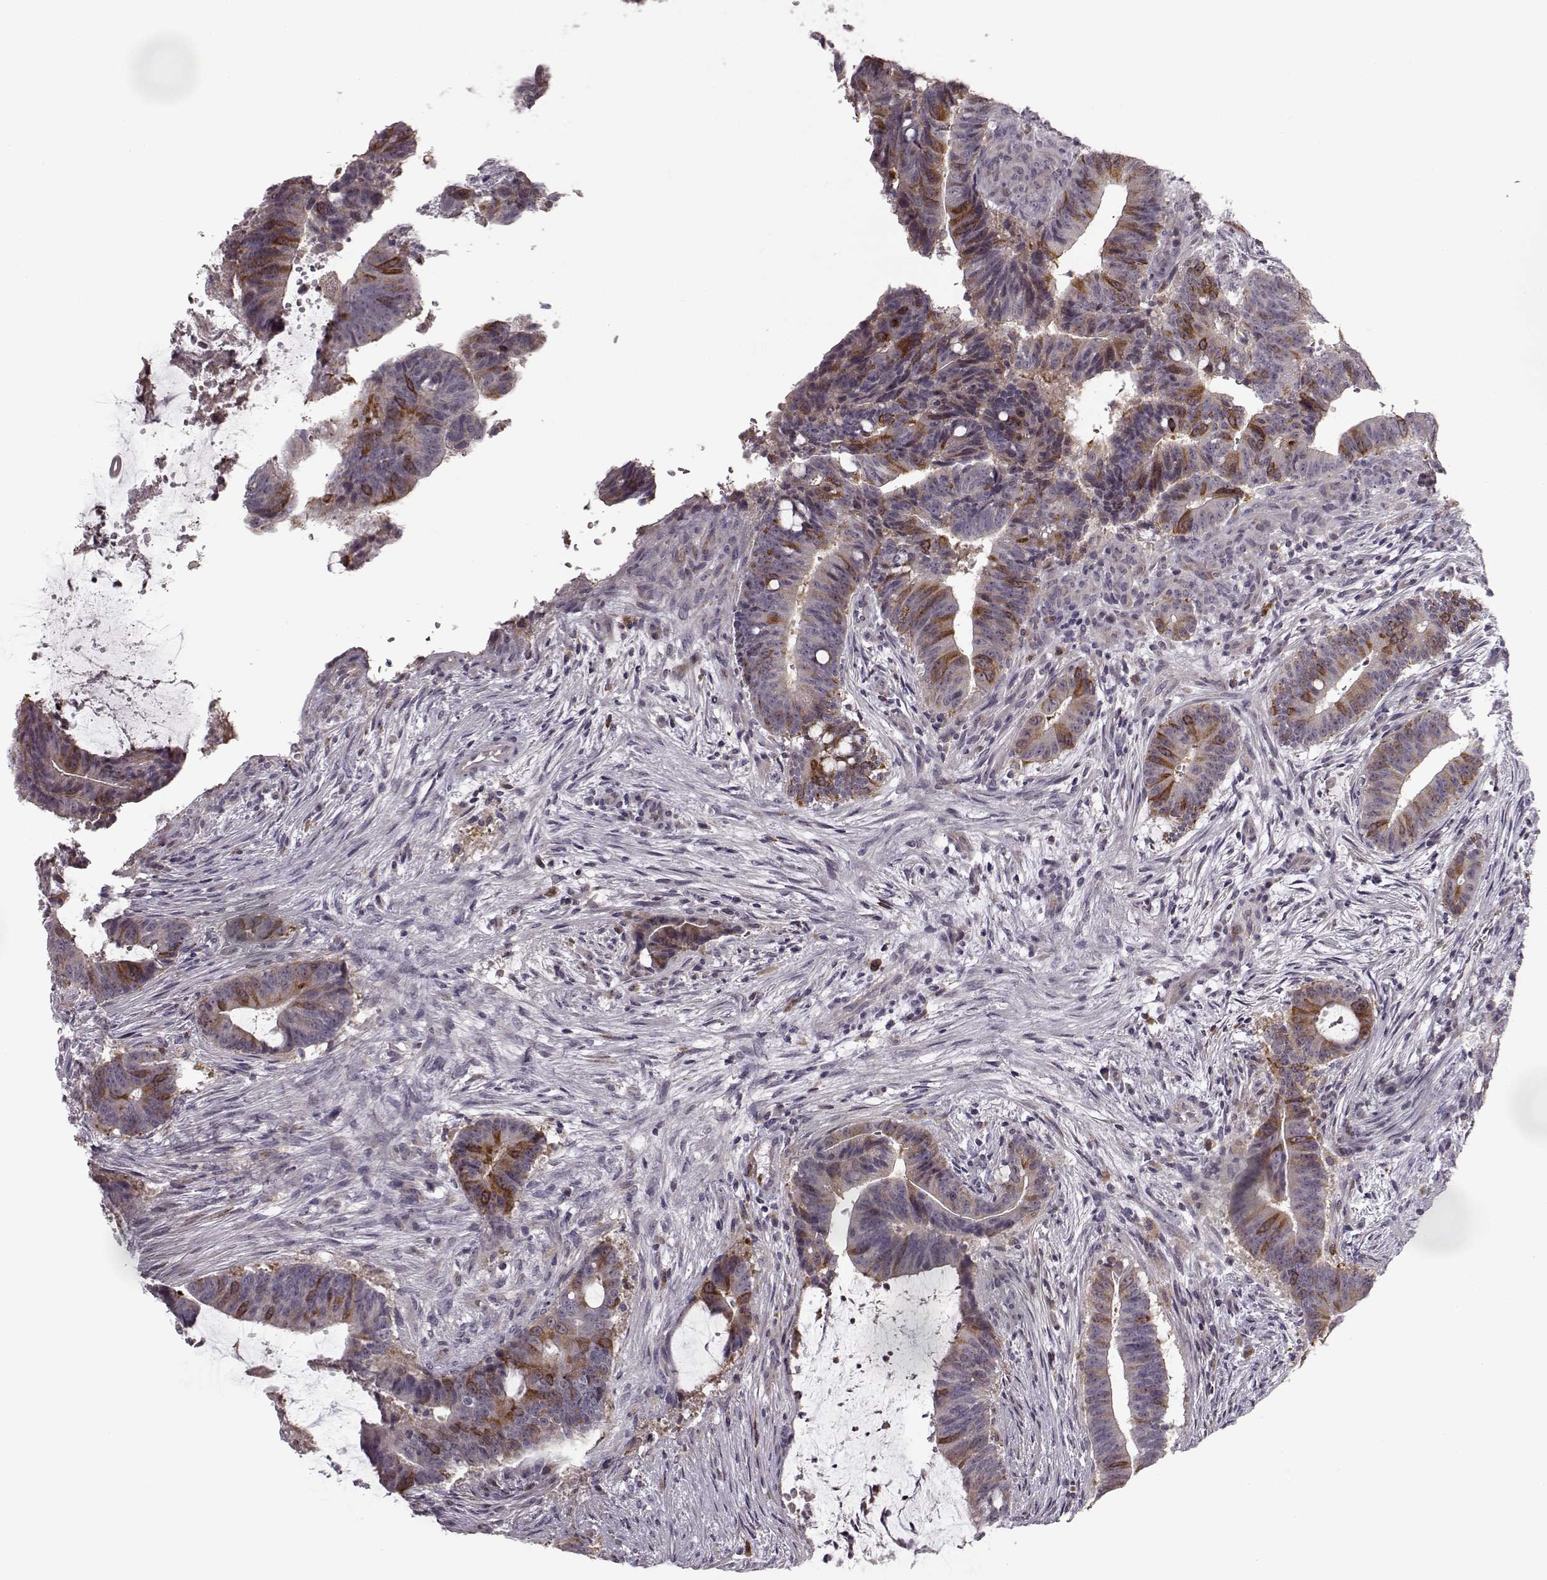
{"staining": {"intensity": "strong", "quantity": "<25%", "location": "cytoplasmic/membranous"}, "tissue": "colorectal cancer", "cell_type": "Tumor cells", "image_type": "cancer", "snomed": [{"axis": "morphology", "description": "Adenocarcinoma, NOS"}, {"axis": "topography", "description": "Colon"}], "caption": "Protein expression by immunohistochemistry (IHC) demonstrates strong cytoplasmic/membranous staining in approximately <25% of tumor cells in colorectal adenocarcinoma.", "gene": "HMMR", "patient": {"sex": "female", "age": 43}}